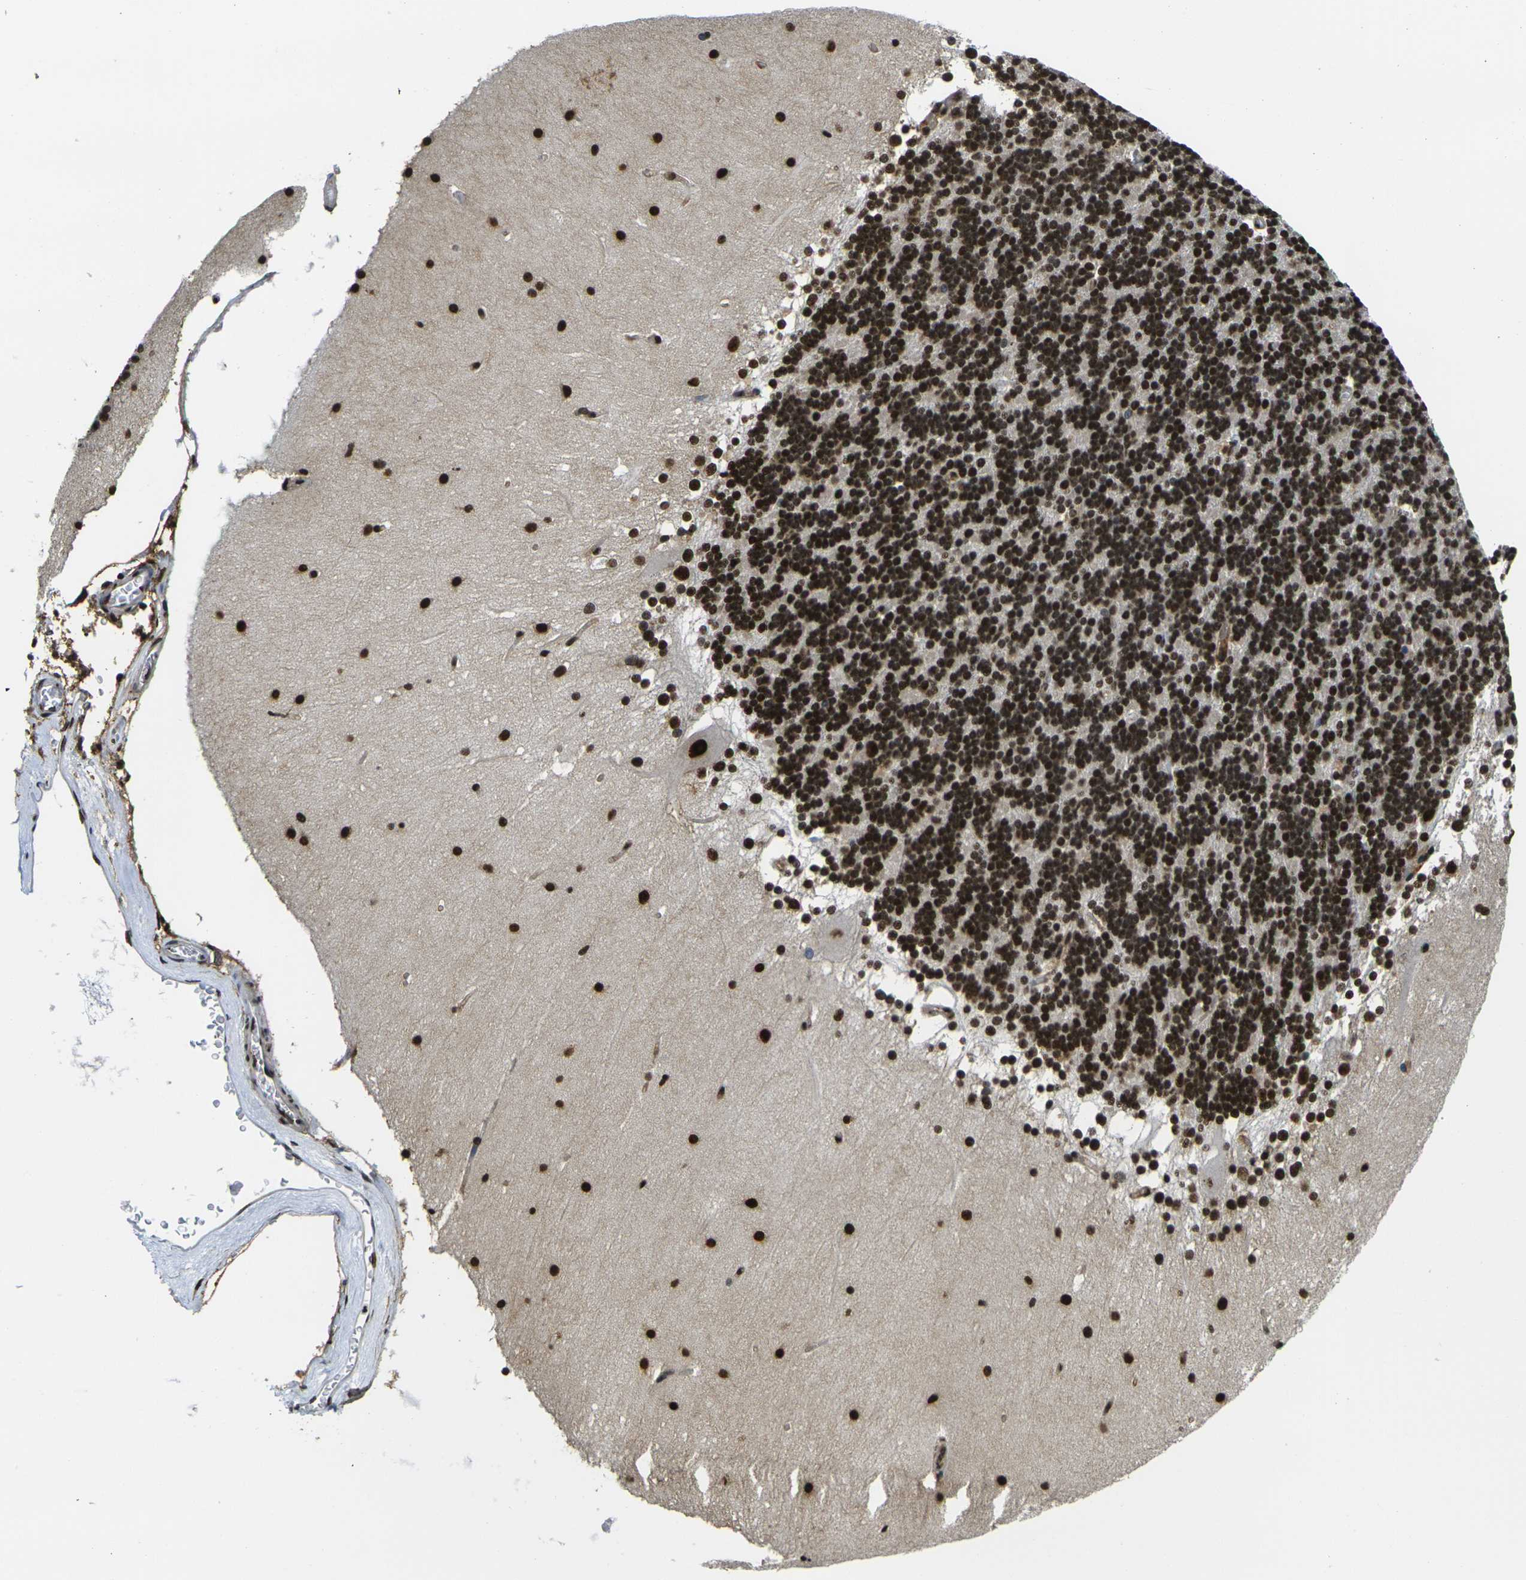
{"staining": {"intensity": "strong", "quantity": ">75%", "location": "nuclear"}, "tissue": "cerebellum", "cell_type": "Cells in granular layer", "image_type": "normal", "snomed": [{"axis": "morphology", "description": "Normal tissue, NOS"}, {"axis": "topography", "description": "Cerebellum"}], "caption": "A histopathology image showing strong nuclear expression in about >75% of cells in granular layer in unremarkable cerebellum, as visualized by brown immunohistochemical staining.", "gene": "SMARCC1", "patient": {"sex": "female", "age": 19}}